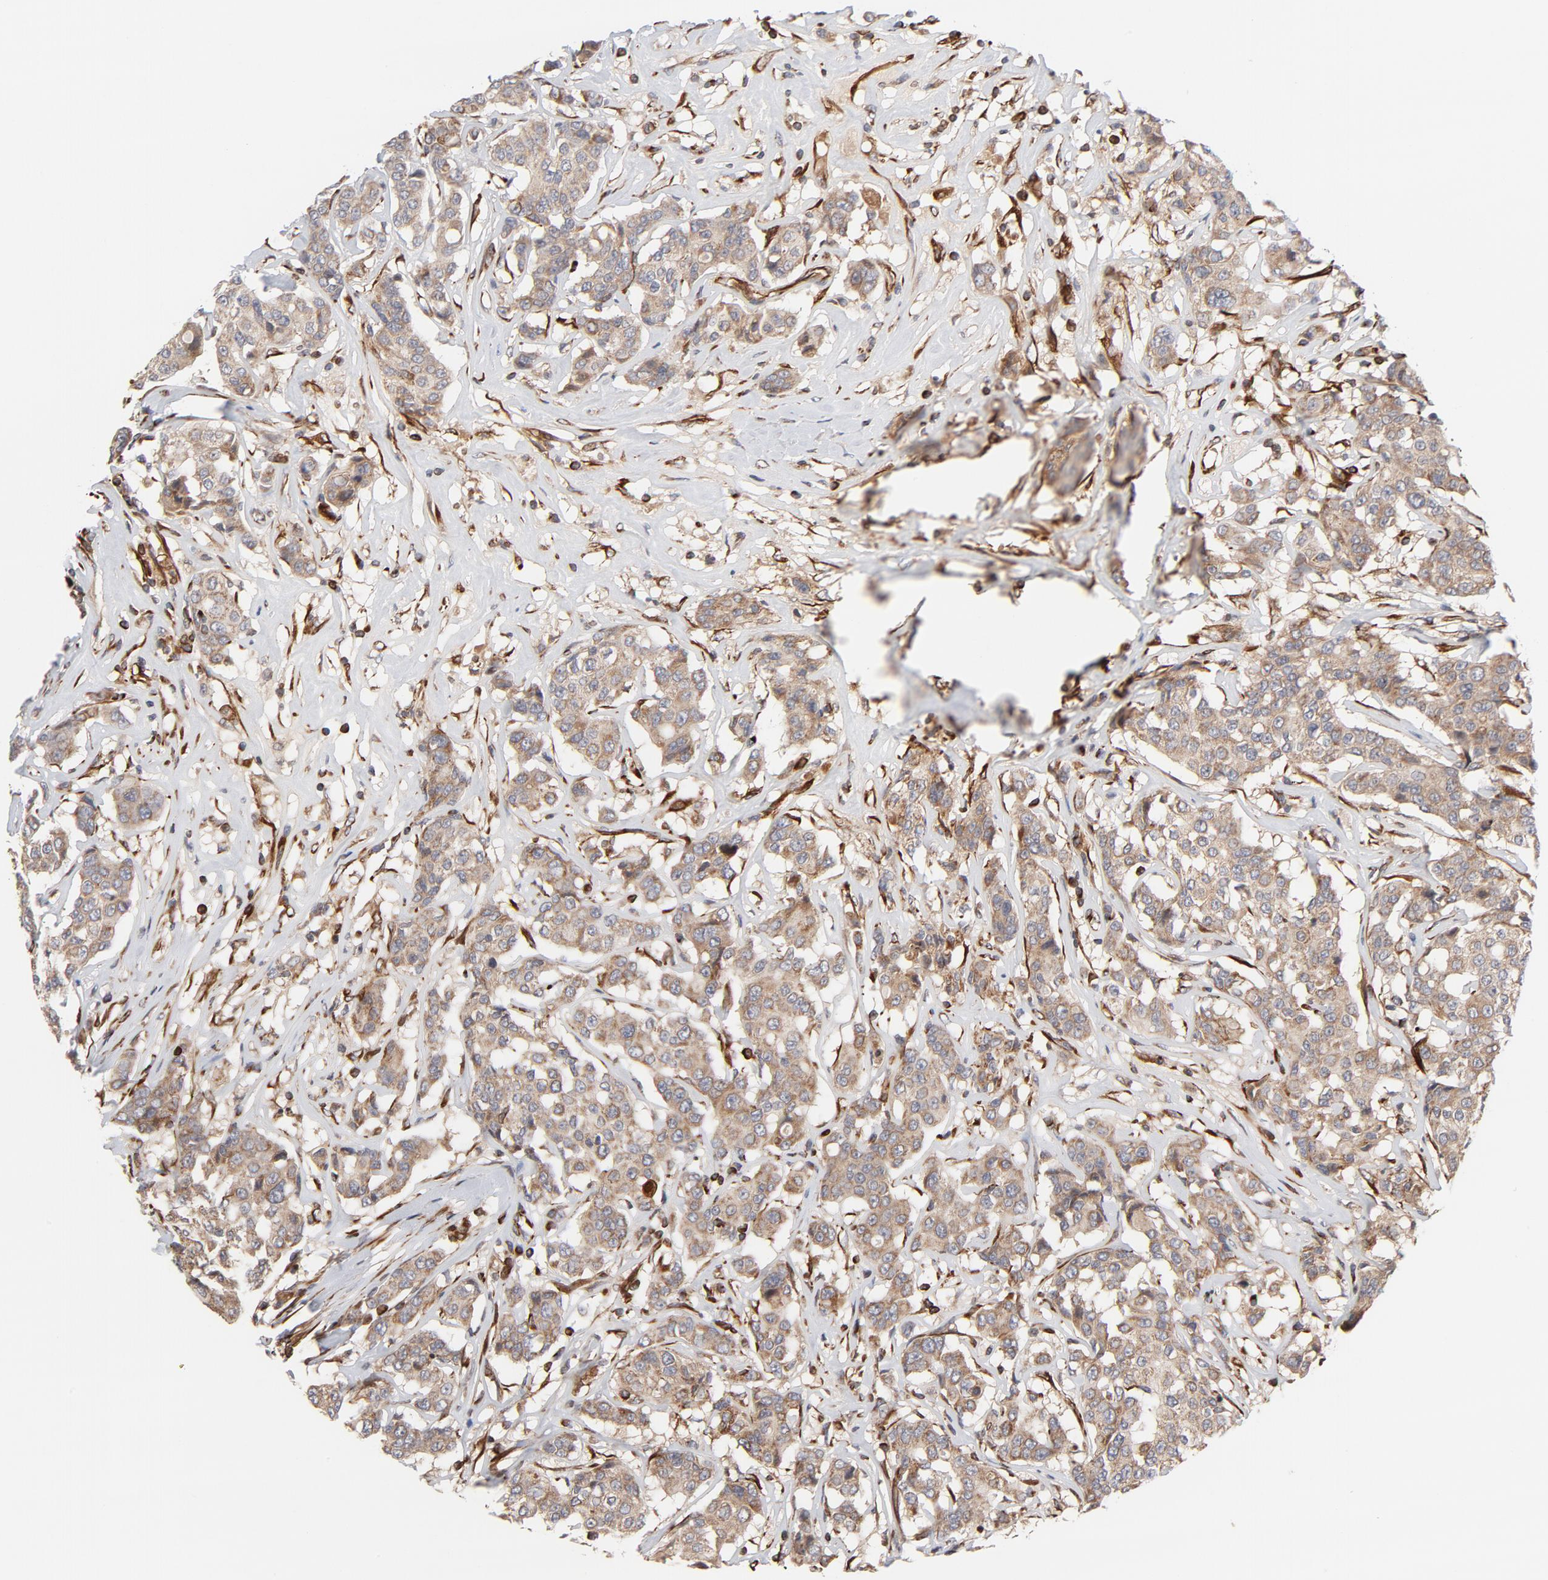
{"staining": {"intensity": "weak", "quantity": ">75%", "location": "cytoplasmic/membranous"}, "tissue": "breast cancer", "cell_type": "Tumor cells", "image_type": "cancer", "snomed": [{"axis": "morphology", "description": "Duct carcinoma"}, {"axis": "topography", "description": "Breast"}], "caption": "This image displays breast cancer (invasive ductal carcinoma) stained with immunohistochemistry to label a protein in brown. The cytoplasmic/membranous of tumor cells show weak positivity for the protein. Nuclei are counter-stained blue.", "gene": "DNAAF2", "patient": {"sex": "female", "age": 27}}